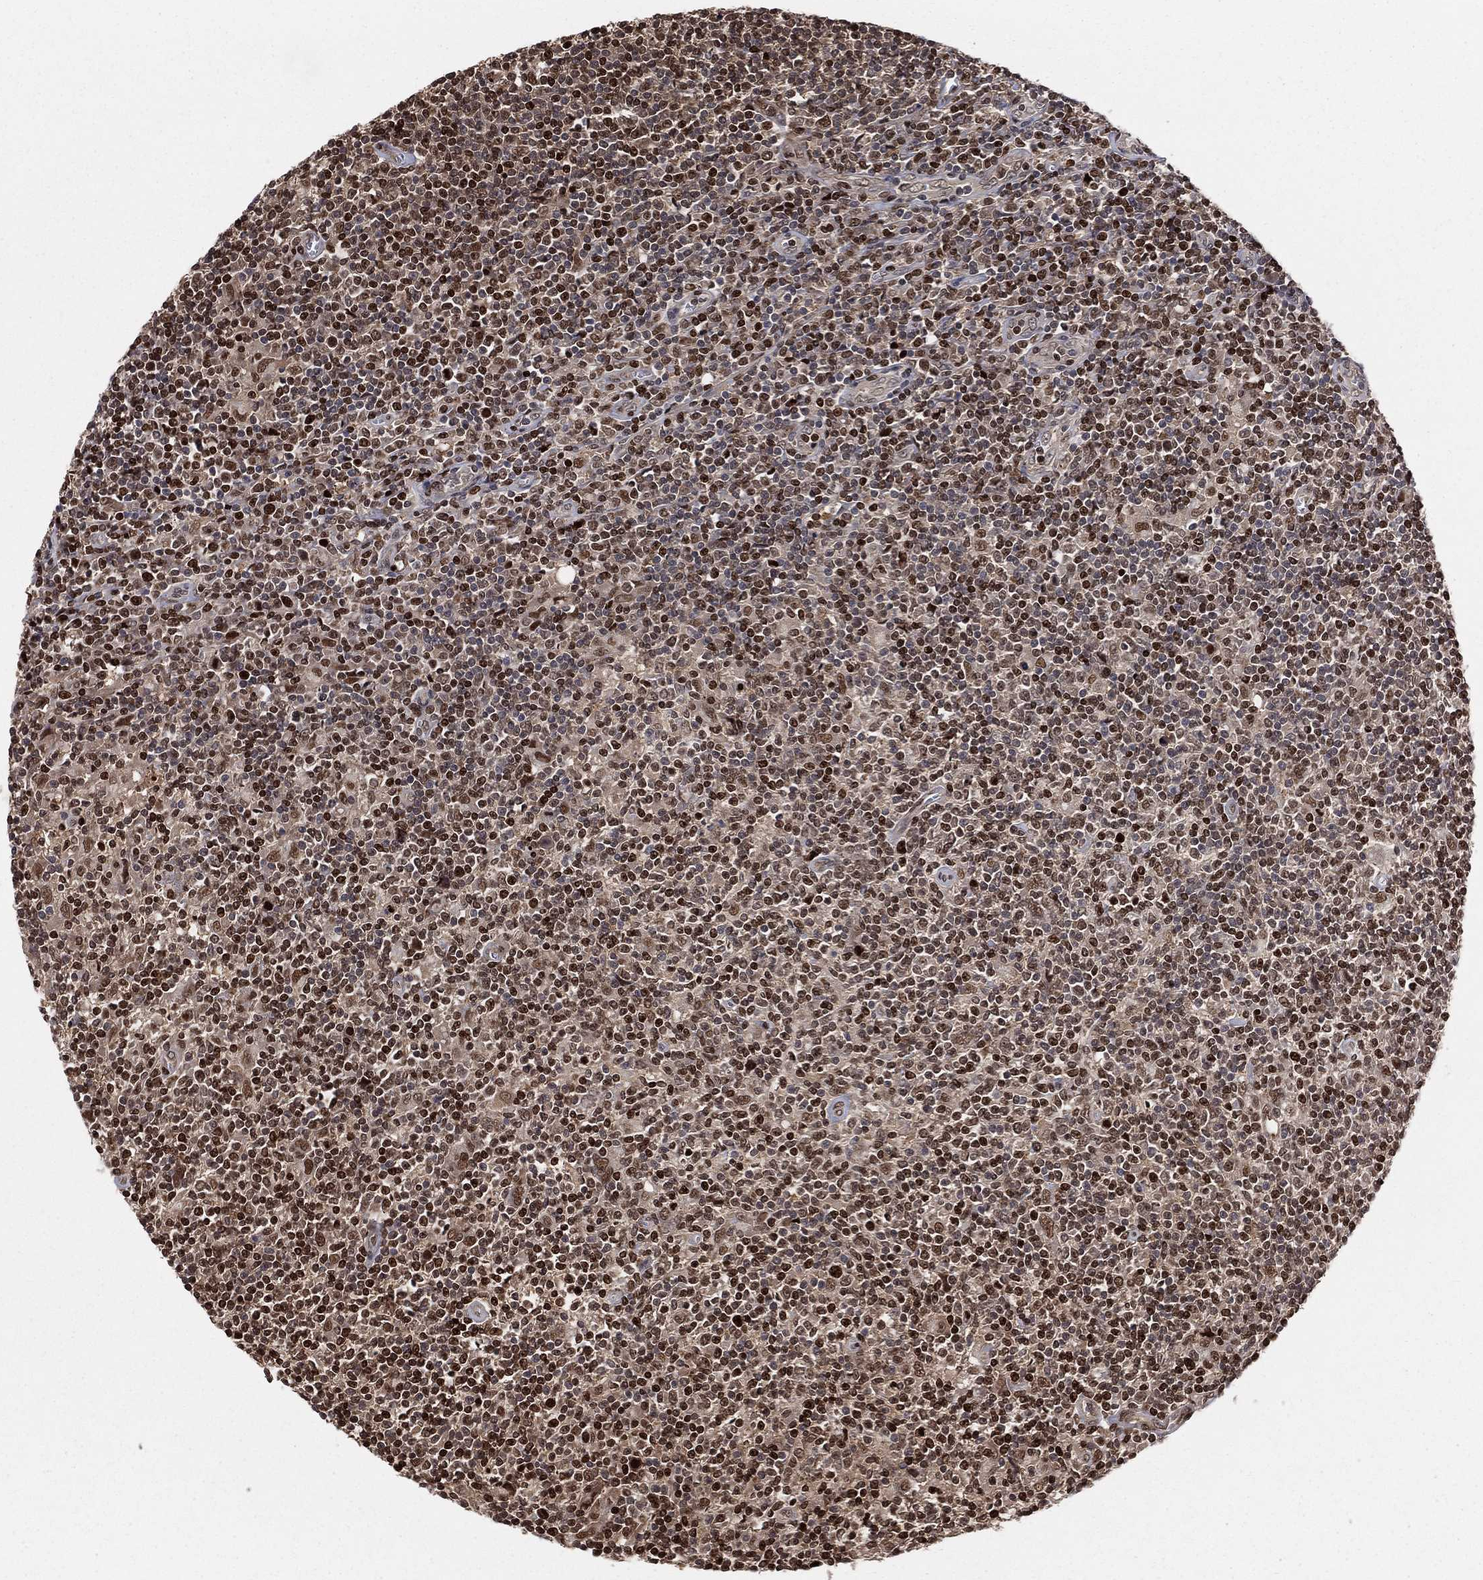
{"staining": {"intensity": "strong", "quantity": ">75%", "location": "cytoplasmic/membranous,nuclear"}, "tissue": "lymphoma", "cell_type": "Tumor cells", "image_type": "cancer", "snomed": [{"axis": "morphology", "description": "Hodgkin's disease, NOS"}, {"axis": "topography", "description": "Lymph node"}], "caption": "Immunohistochemical staining of Hodgkin's disease exhibits strong cytoplasmic/membranous and nuclear protein expression in about >75% of tumor cells. (IHC, brightfield microscopy, high magnification).", "gene": "PSMA1", "patient": {"sex": "male", "age": 40}}